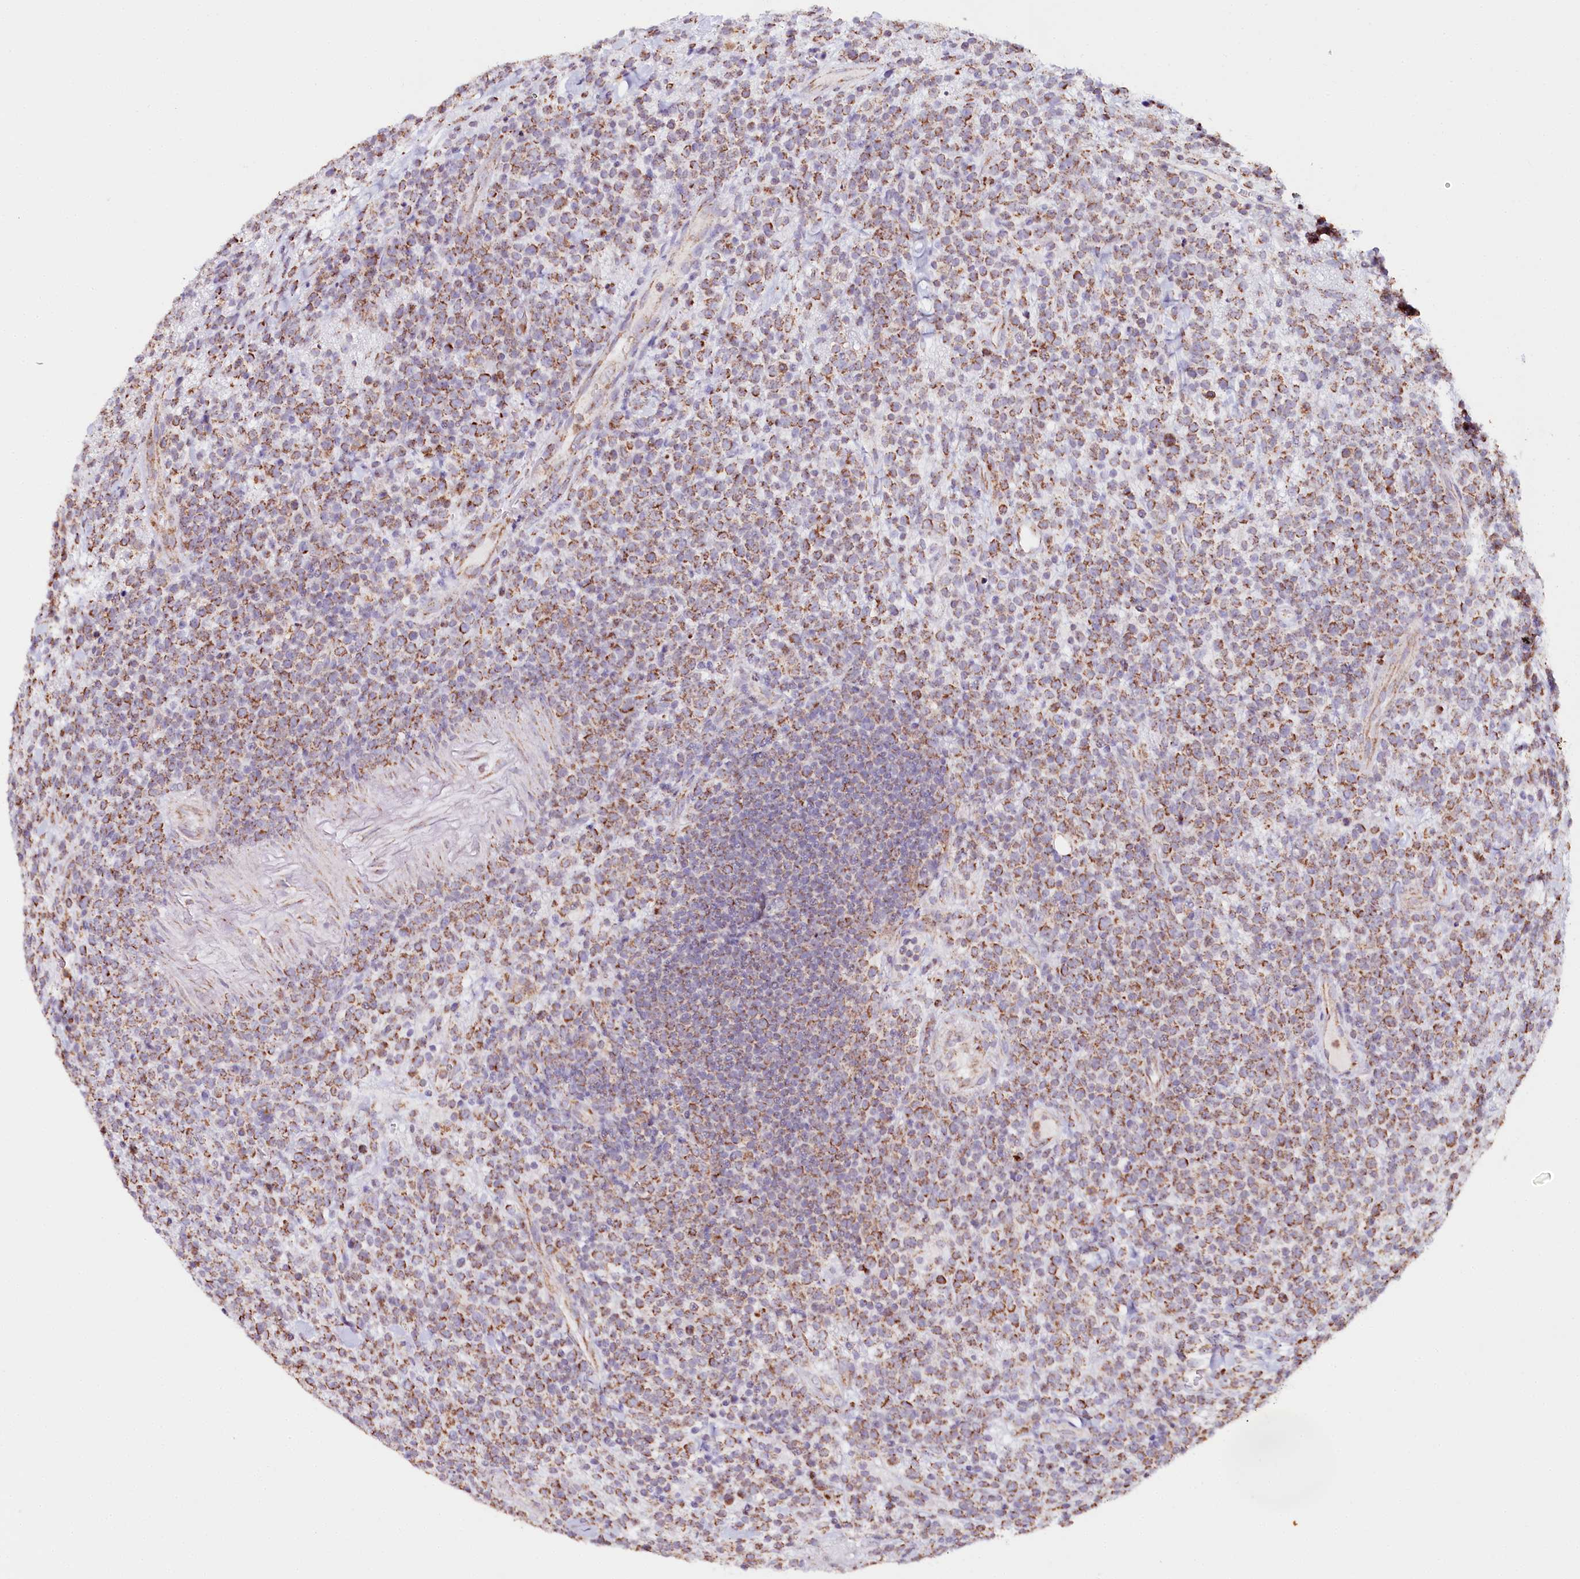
{"staining": {"intensity": "moderate", "quantity": ">75%", "location": "cytoplasmic/membranous"}, "tissue": "lymphoma", "cell_type": "Tumor cells", "image_type": "cancer", "snomed": [{"axis": "morphology", "description": "Malignant lymphoma, non-Hodgkin's type, High grade"}, {"axis": "topography", "description": "Colon"}], "caption": "Human high-grade malignant lymphoma, non-Hodgkin's type stained for a protein (brown) demonstrates moderate cytoplasmic/membranous positive expression in approximately >75% of tumor cells.", "gene": "MMP25", "patient": {"sex": "female", "age": 53}}